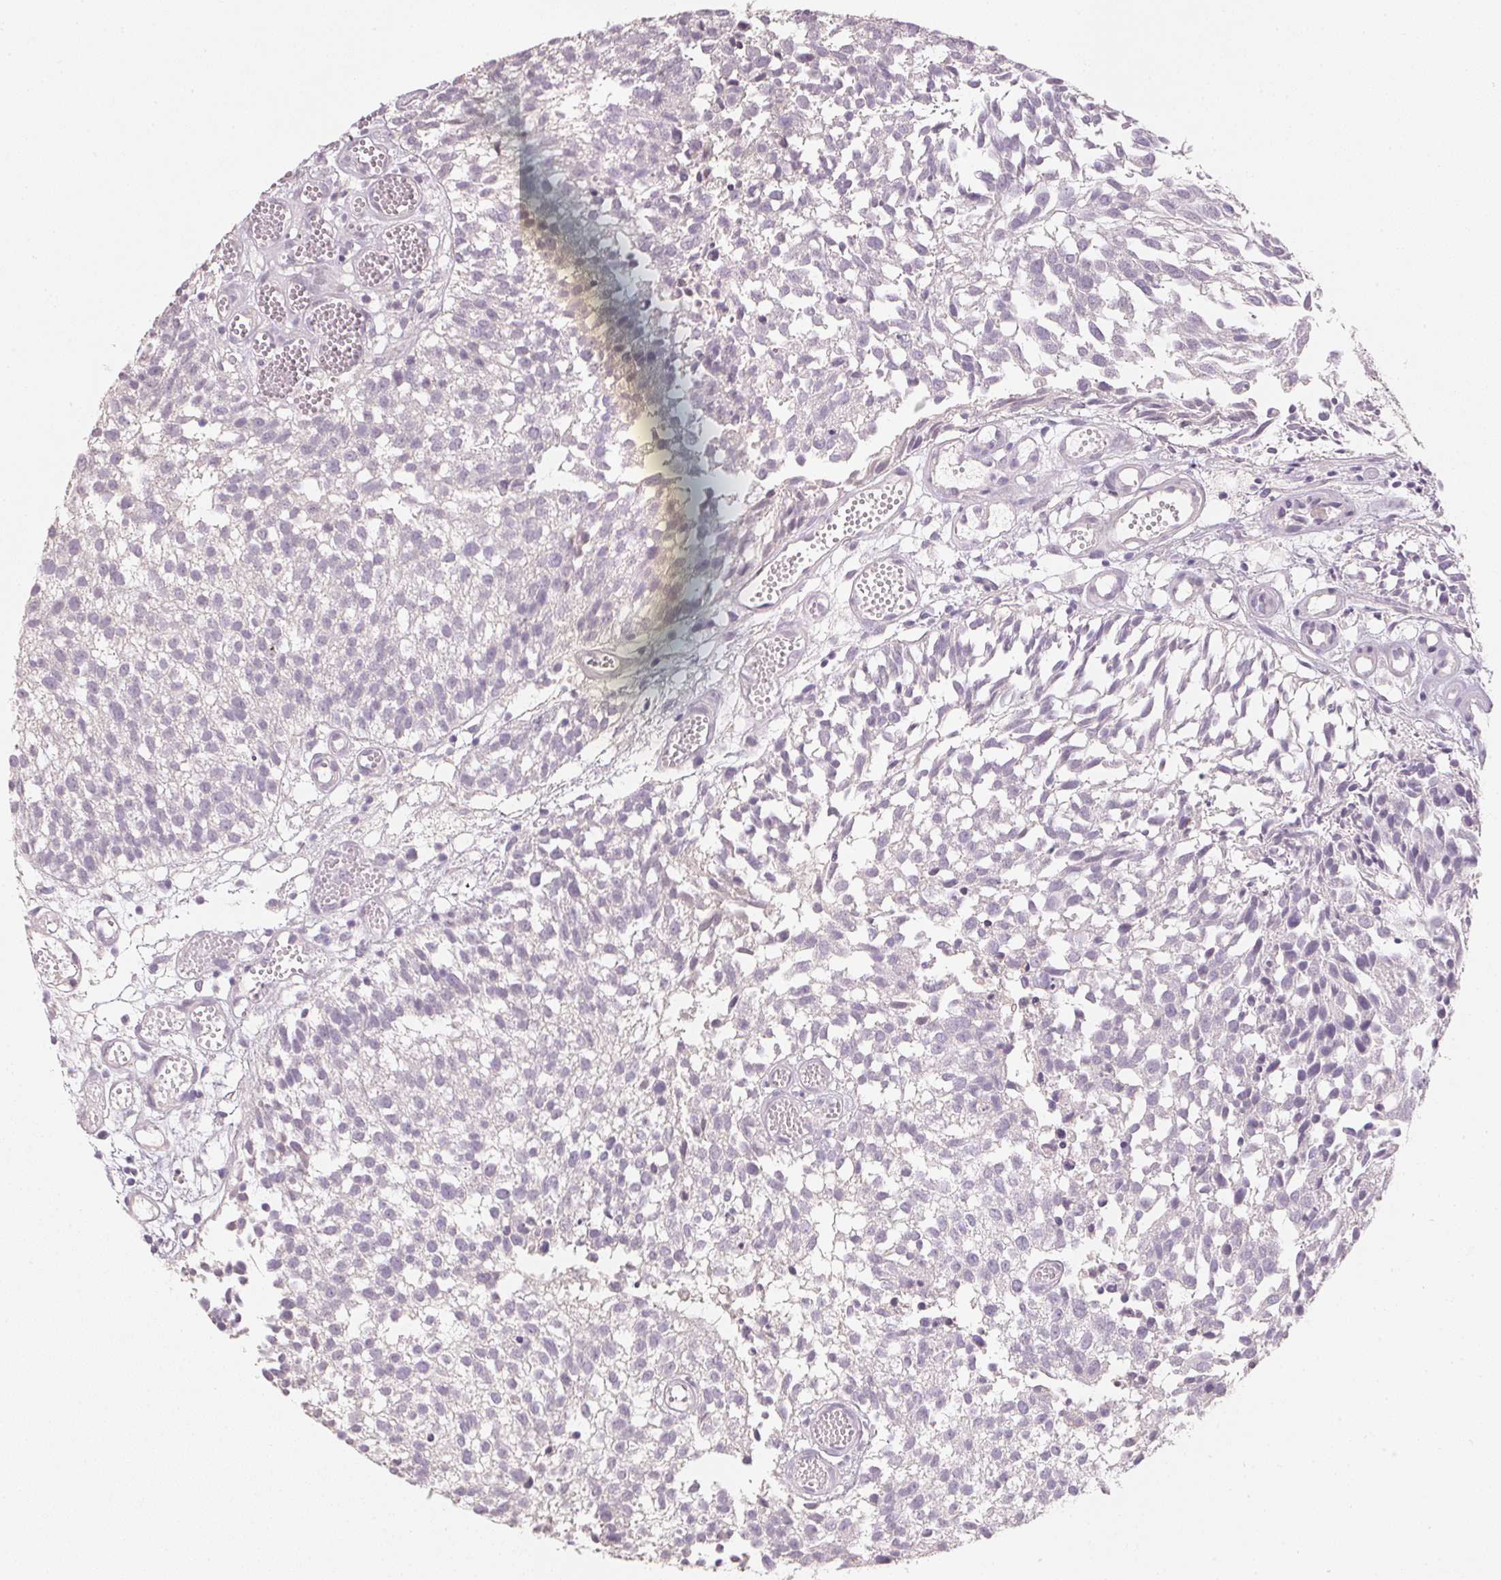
{"staining": {"intensity": "negative", "quantity": "none", "location": "none"}, "tissue": "urothelial cancer", "cell_type": "Tumor cells", "image_type": "cancer", "snomed": [{"axis": "morphology", "description": "Urothelial carcinoma, Low grade"}, {"axis": "topography", "description": "Urinary bladder"}], "caption": "The photomicrograph exhibits no staining of tumor cells in urothelial cancer. (DAB immunohistochemistry (IHC) with hematoxylin counter stain).", "gene": "CXCL5", "patient": {"sex": "male", "age": 70}}